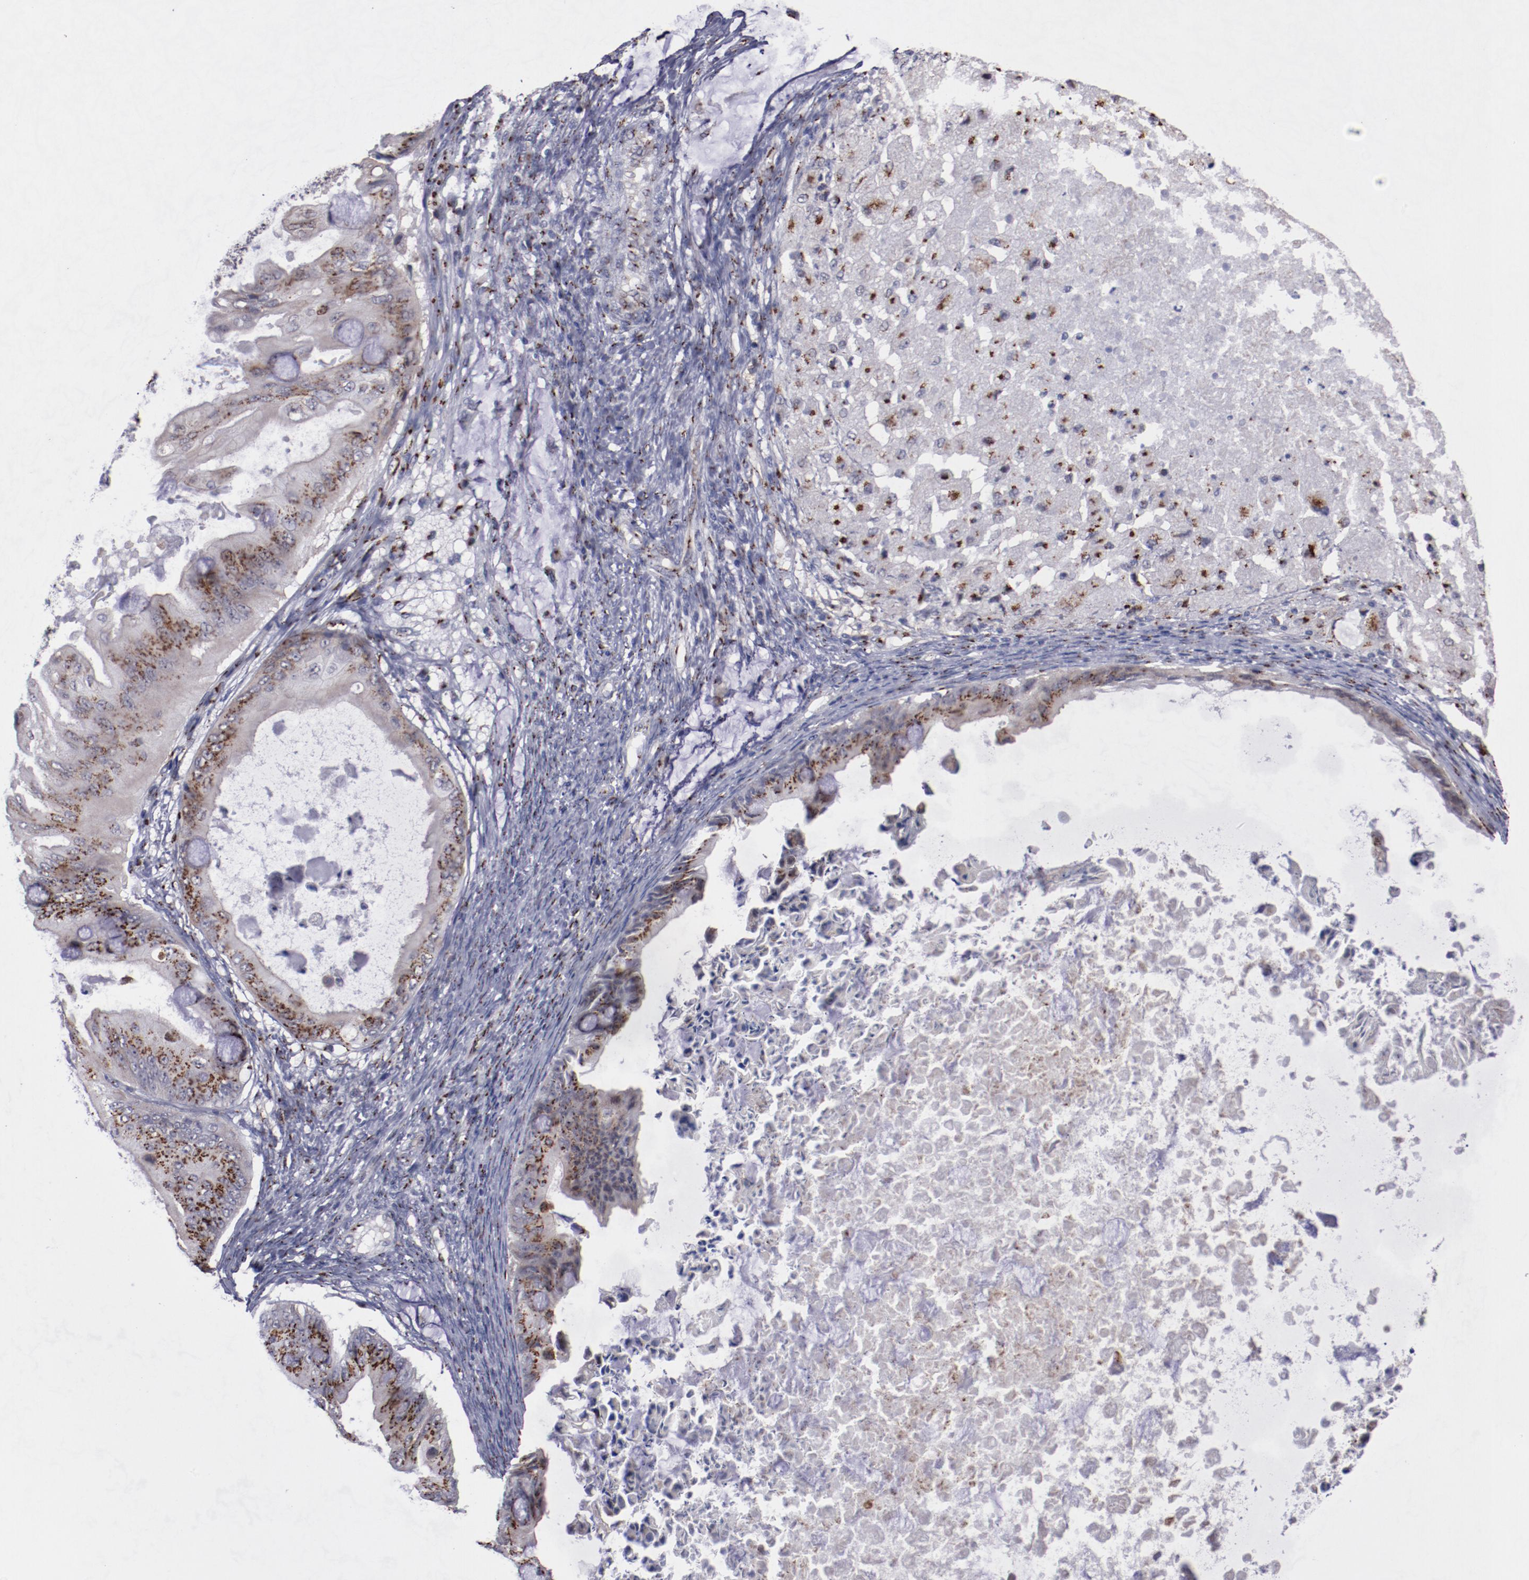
{"staining": {"intensity": "strong", "quantity": ">75%", "location": "cytoplasmic/membranous"}, "tissue": "ovarian cancer", "cell_type": "Tumor cells", "image_type": "cancer", "snomed": [{"axis": "morphology", "description": "Cystadenocarcinoma, mucinous, NOS"}, {"axis": "topography", "description": "Ovary"}], "caption": "This photomicrograph exhibits ovarian cancer (mucinous cystadenocarcinoma) stained with immunohistochemistry to label a protein in brown. The cytoplasmic/membranous of tumor cells show strong positivity for the protein. Nuclei are counter-stained blue.", "gene": "GOLIM4", "patient": {"sex": "female", "age": 37}}